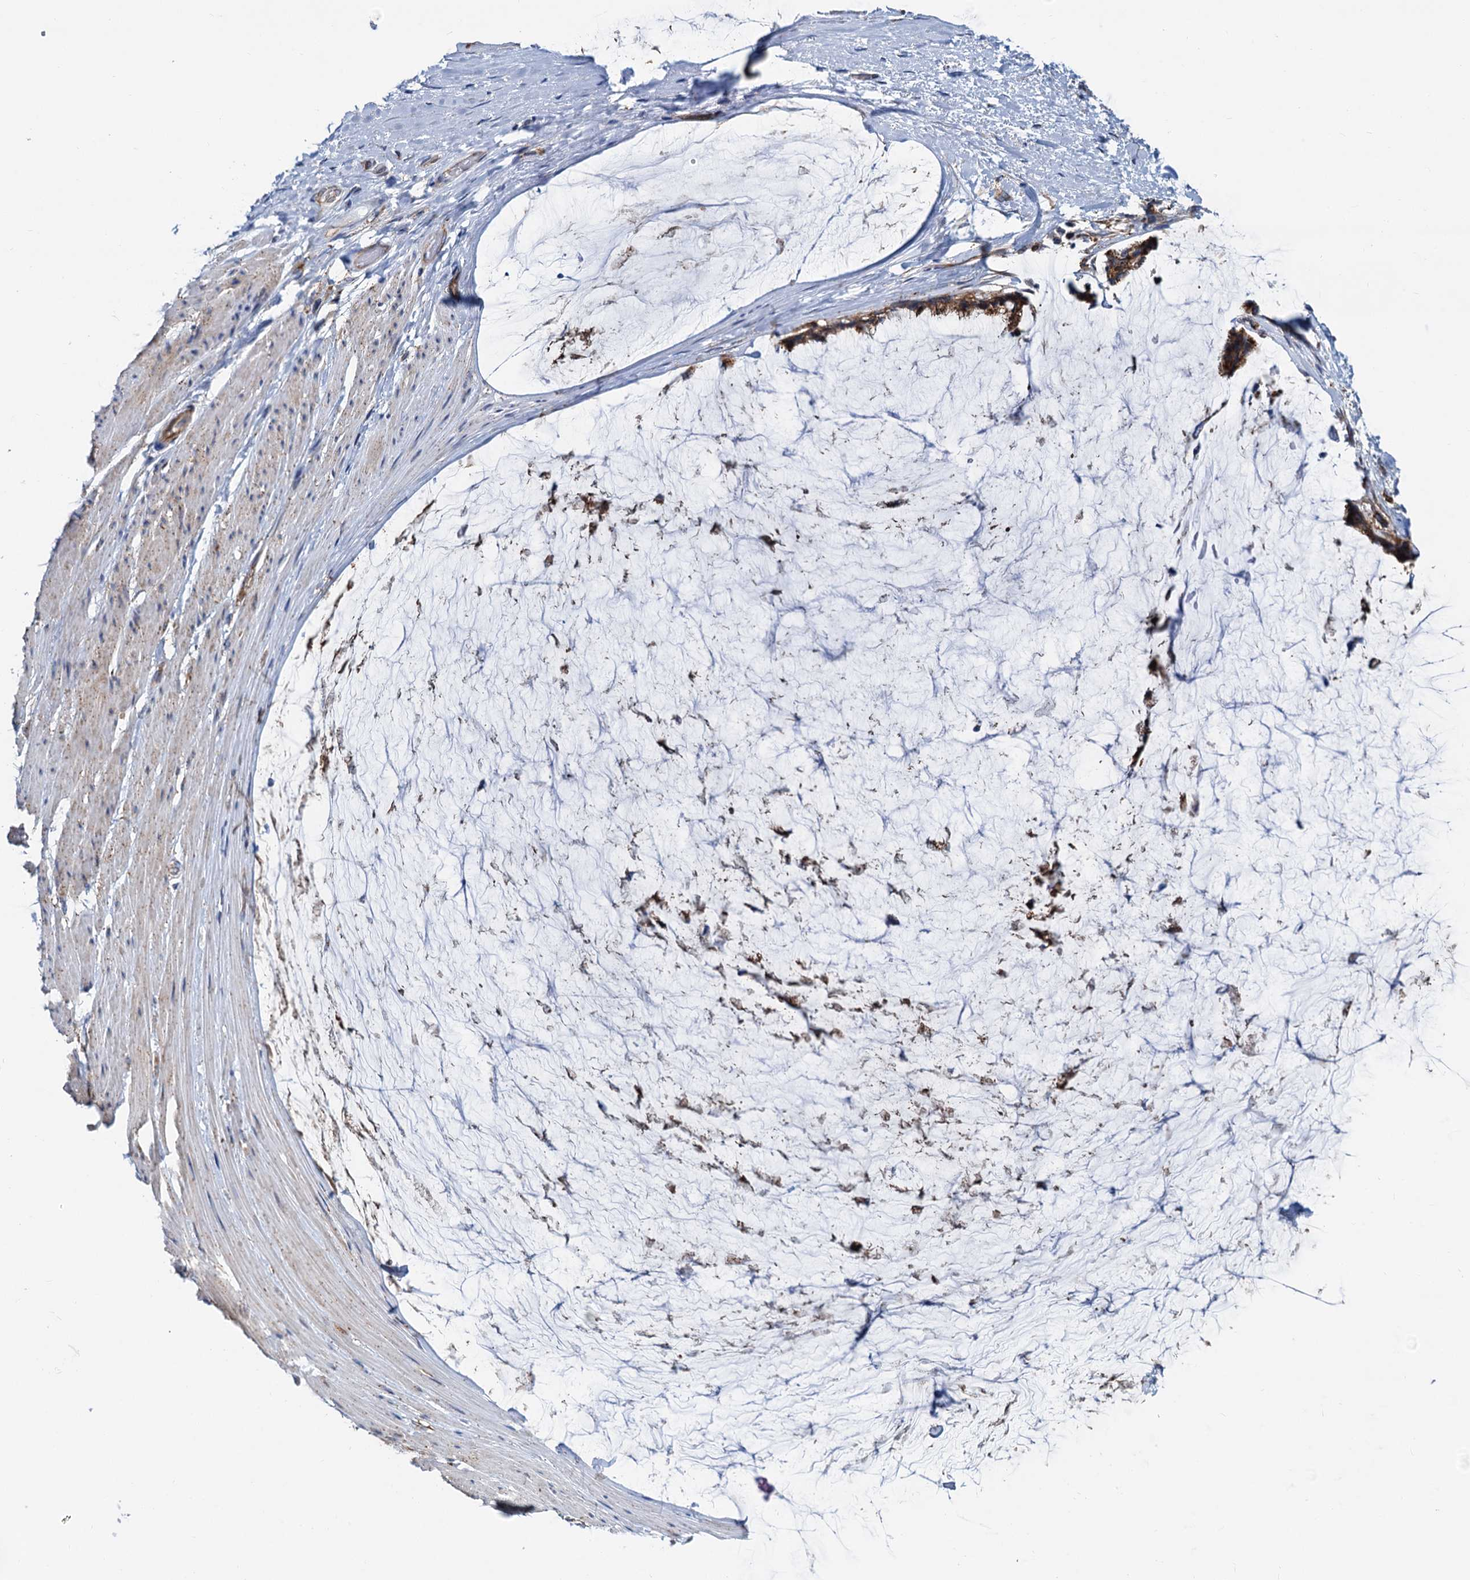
{"staining": {"intensity": "moderate", "quantity": ">75%", "location": "cytoplasmic/membranous"}, "tissue": "ovarian cancer", "cell_type": "Tumor cells", "image_type": "cancer", "snomed": [{"axis": "morphology", "description": "Cystadenocarcinoma, mucinous, NOS"}, {"axis": "topography", "description": "Ovary"}], "caption": "Approximately >75% of tumor cells in ovarian cancer show moderate cytoplasmic/membranous protein expression as visualized by brown immunohistochemical staining.", "gene": "PSEN1", "patient": {"sex": "female", "age": 39}}